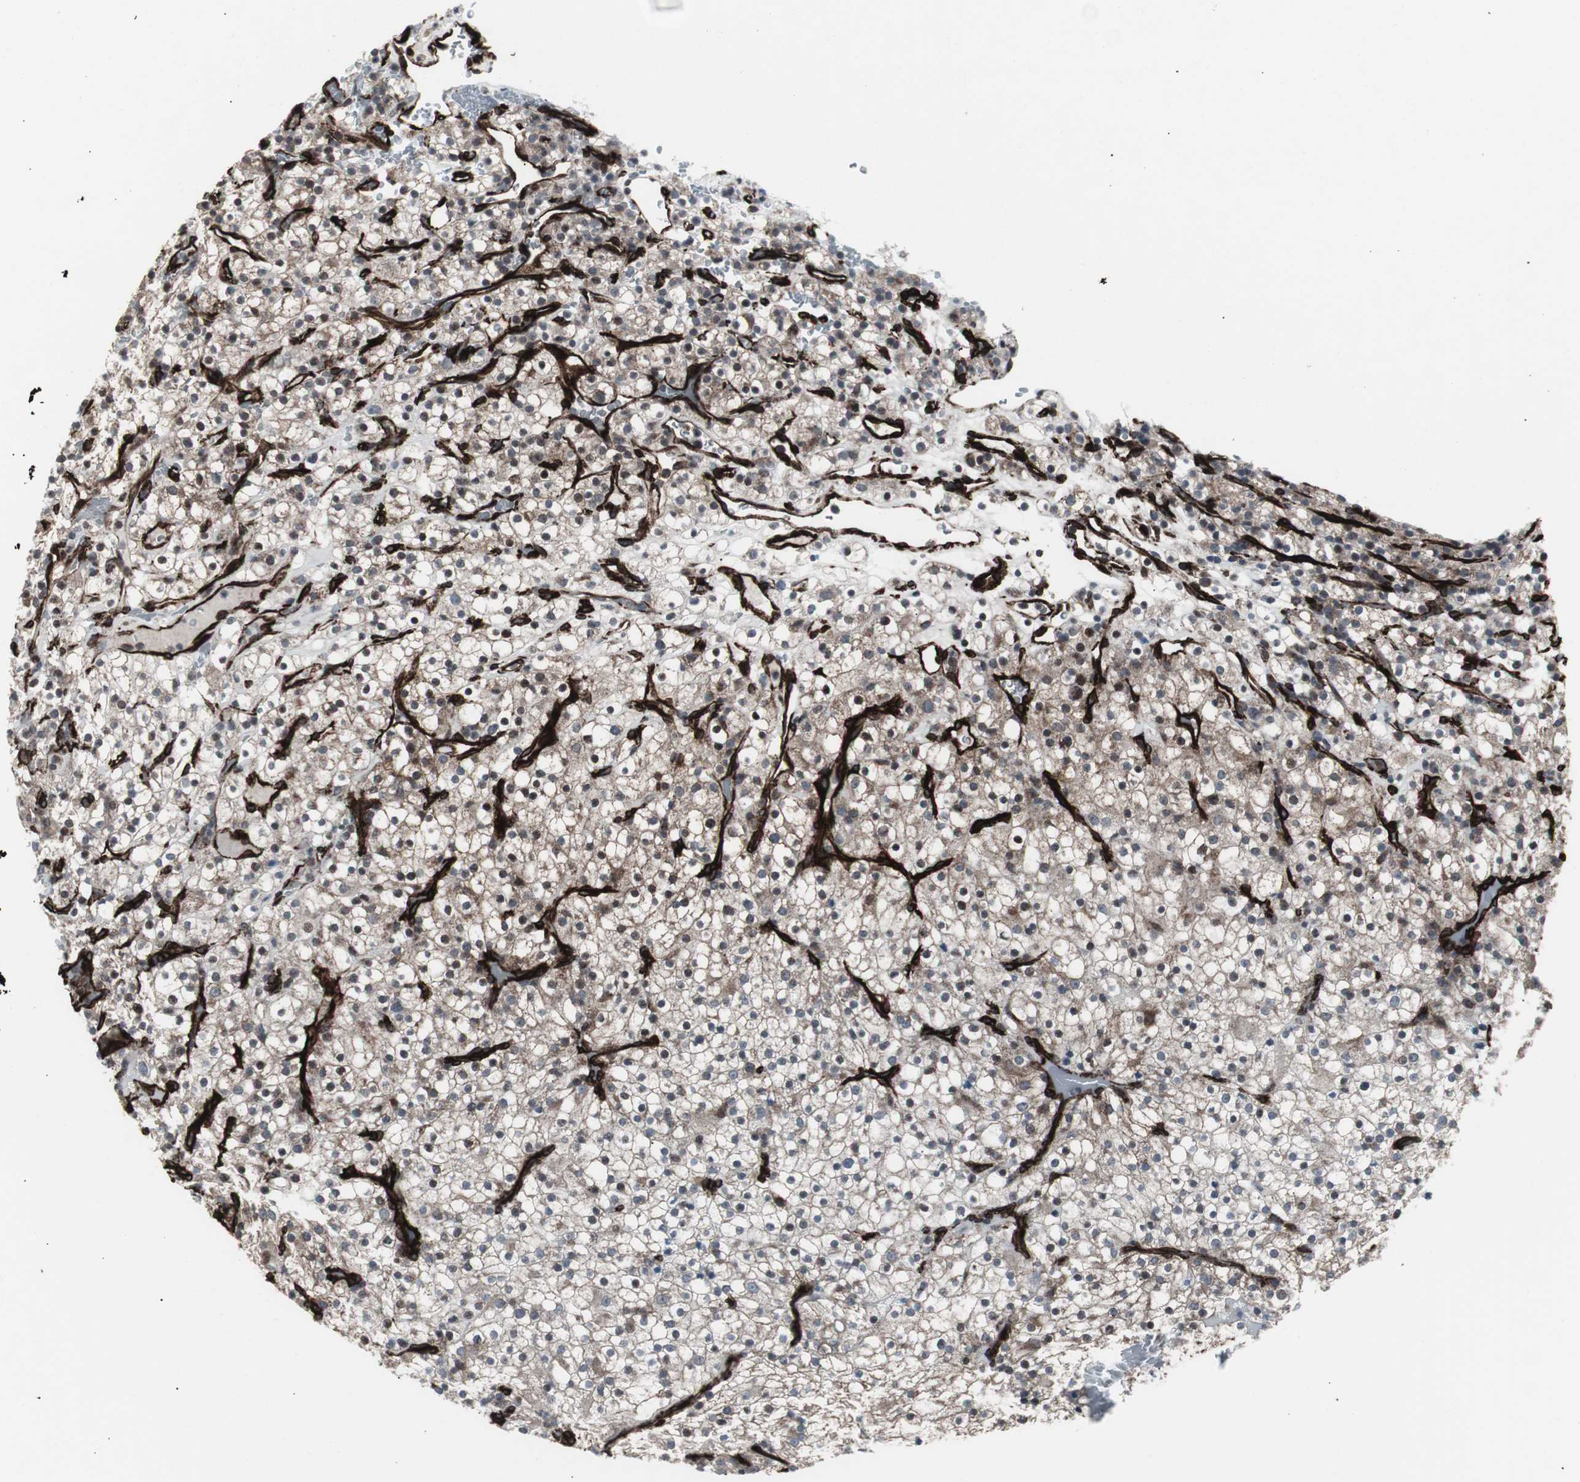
{"staining": {"intensity": "weak", "quantity": "25%-75%", "location": "cytoplasmic/membranous"}, "tissue": "renal cancer", "cell_type": "Tumor cells", "image_type": "cancer", "snomed": [{"axis": "morphology", "description": "Normal tissue, NOS"}, {"axis": "morphology", "description": "Adenocarcinoma, NOS"}, {"axis": "topography", "description": "Kidney"}], "caption": "An immunohistochemistry (IHC) micrograph of tumor tissue is shown. Protein staining in brown labels weak cytoplasmic/membranous positivity in renal cancer within tumor cells.", "gene": "PDGFA", "patient": {"sex": "female", "age": 72}}